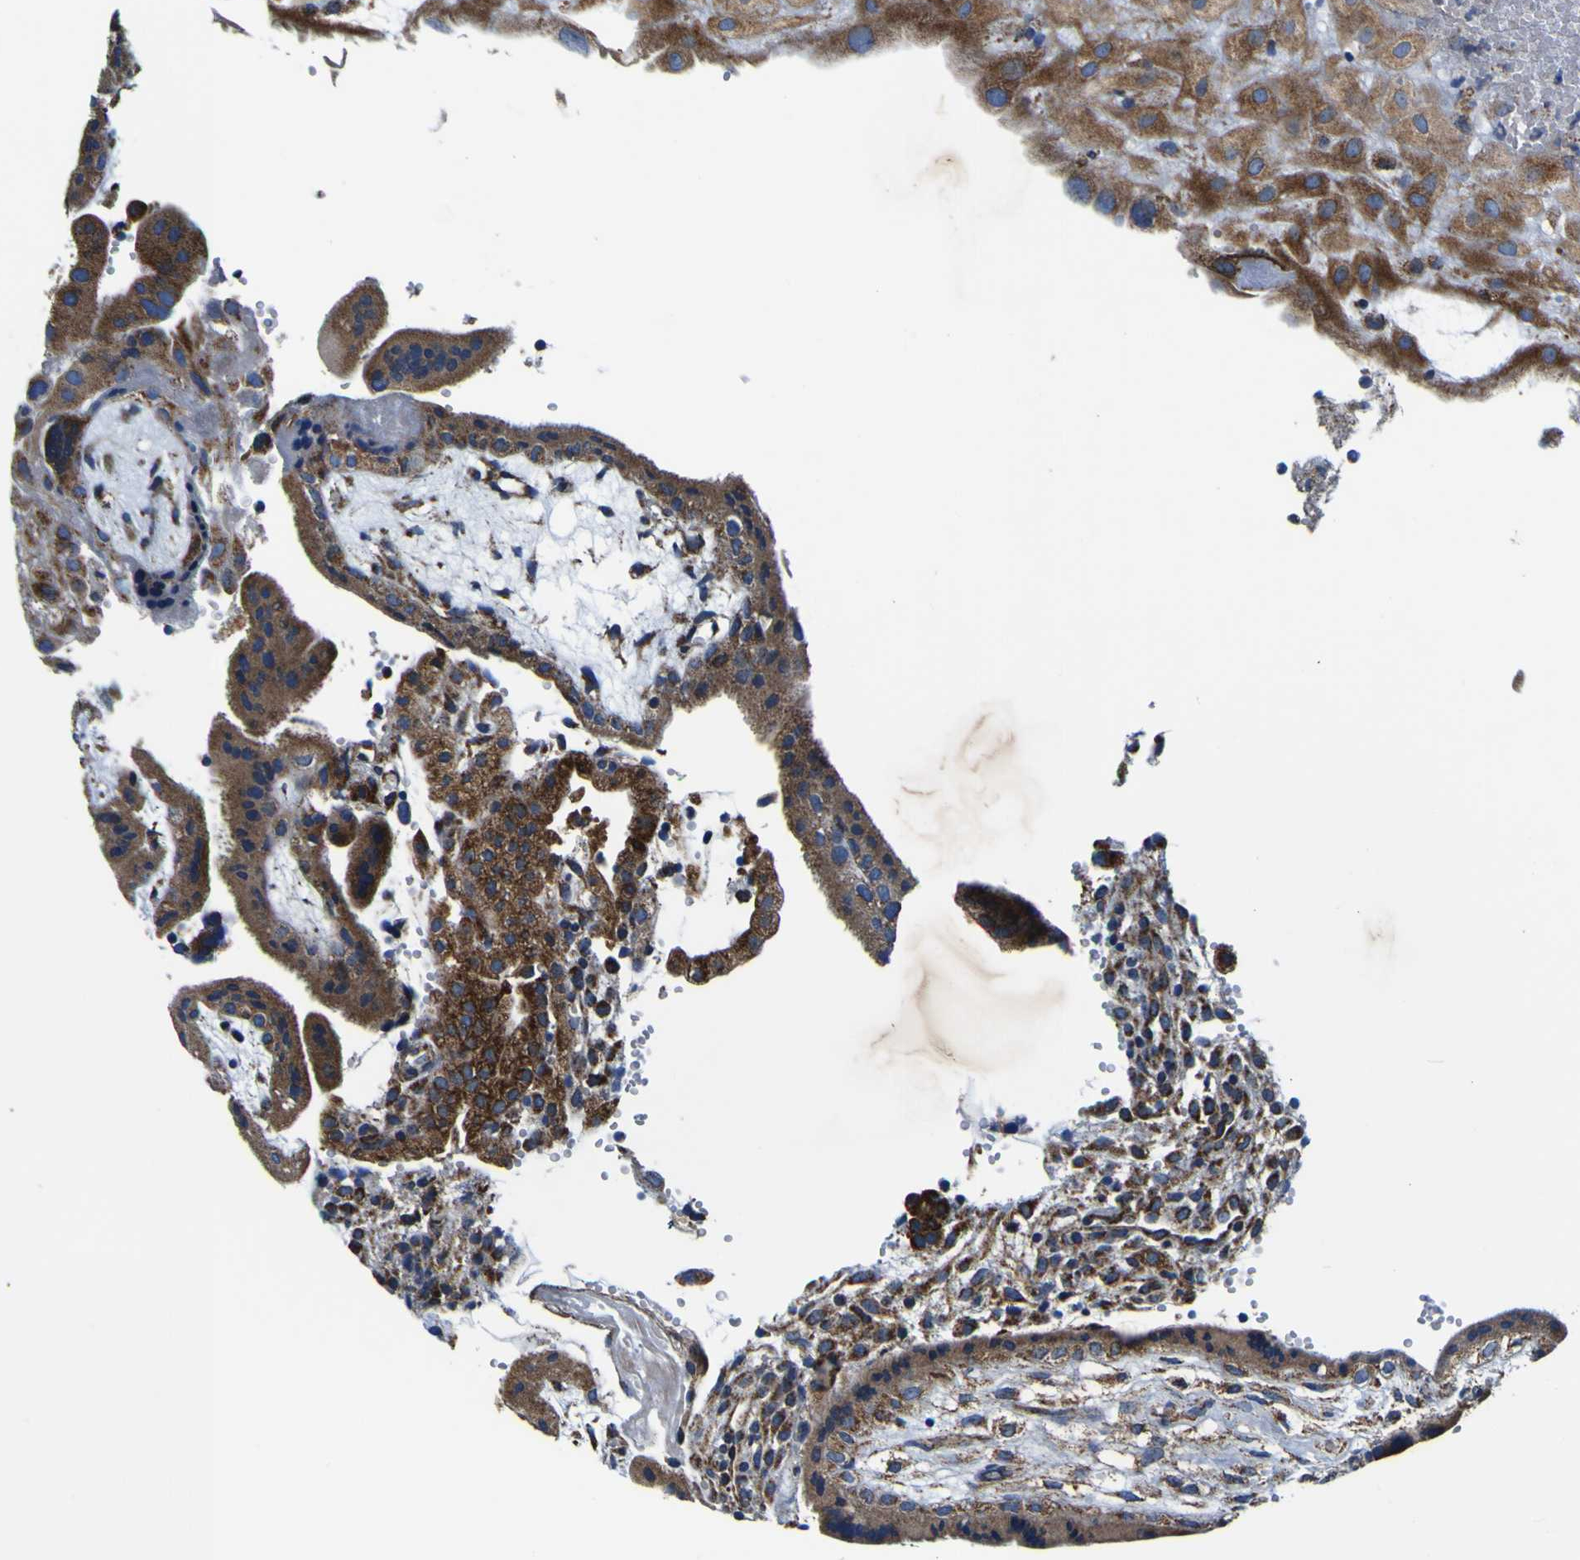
{"staining": {"intensity": "moderate", "quantity": ">75%", "location": "cytoplasmic/membranous"}, "tissue": "placenta", "cell_type": "Decidual cells", "image_type": "normal", "snomed": [{"axis": "morphology", "description": "Normal tissue, NOS"}, {"axis": "topography", "description": "Placenta"}], "caption": "A histopathology image showing moderate cytoplasmic/membranous staining in approximately >75% of decidual cells in unremarkable placenta, as visualized by brown immunohistochemical staining.", "gene": "PTRH2", "patient": {"sex": "female", "age": 18}}